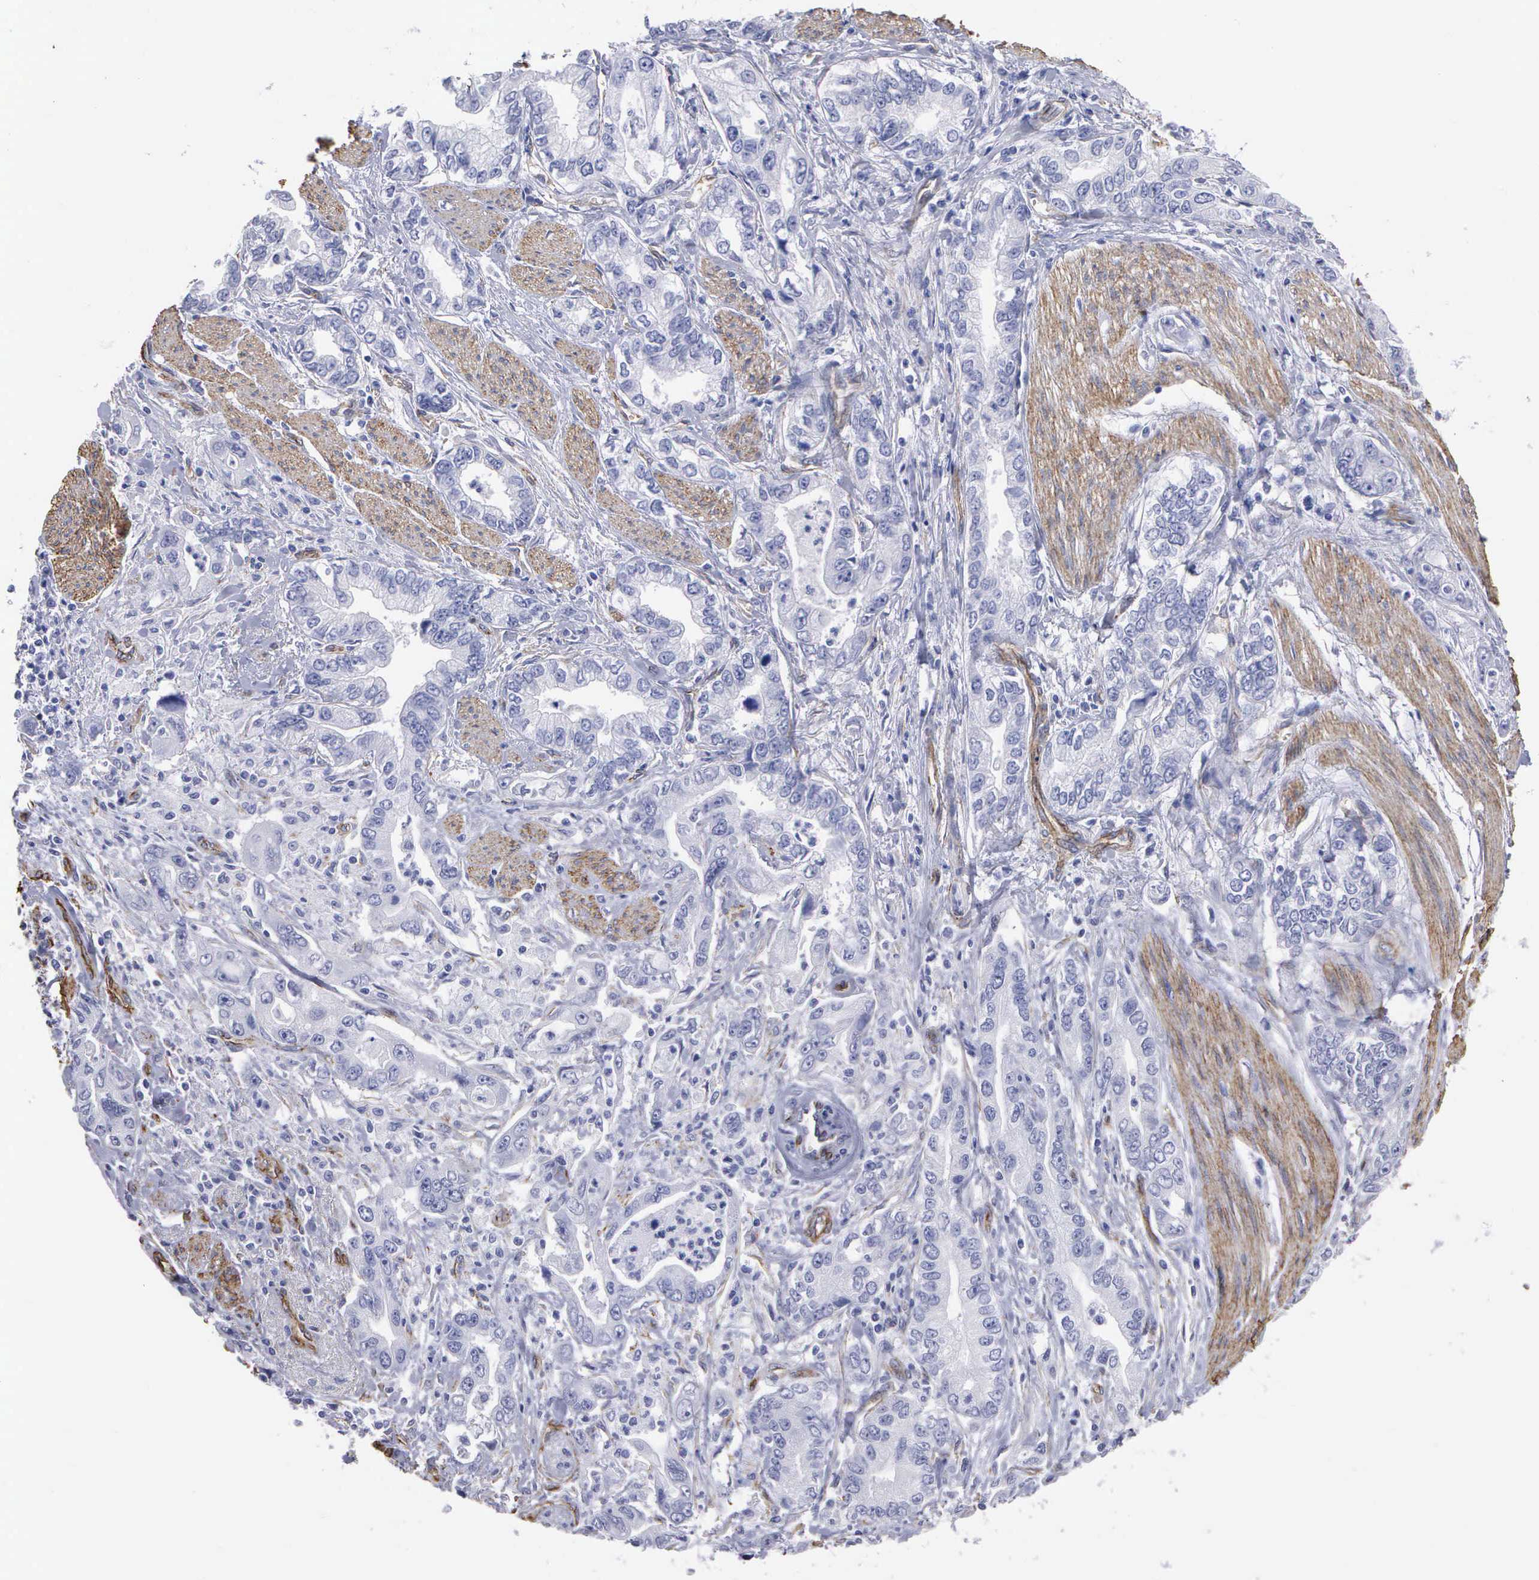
{"staining": {"intensity": "negative", "quantity": "none", "location": "none"}, "tissue": "stomach cancer", "cell_type": "Tumor cells", "image_type": "cancer", "snomed": [{"axis": "morphology", "description": "Adenocarcinoma, NOS"}, {"axis": "topography", "description": "Pancreas"}, {"axis": "topography", "description": "Stomach, upper"}], "caption": "An immunohistochemistry (IHC) image of stomach cancer is shown. There is no staining in tumor cells of stomach cancer.", "gene": "MAGEB10", "patient": {"sex": "male", "age": 77}}